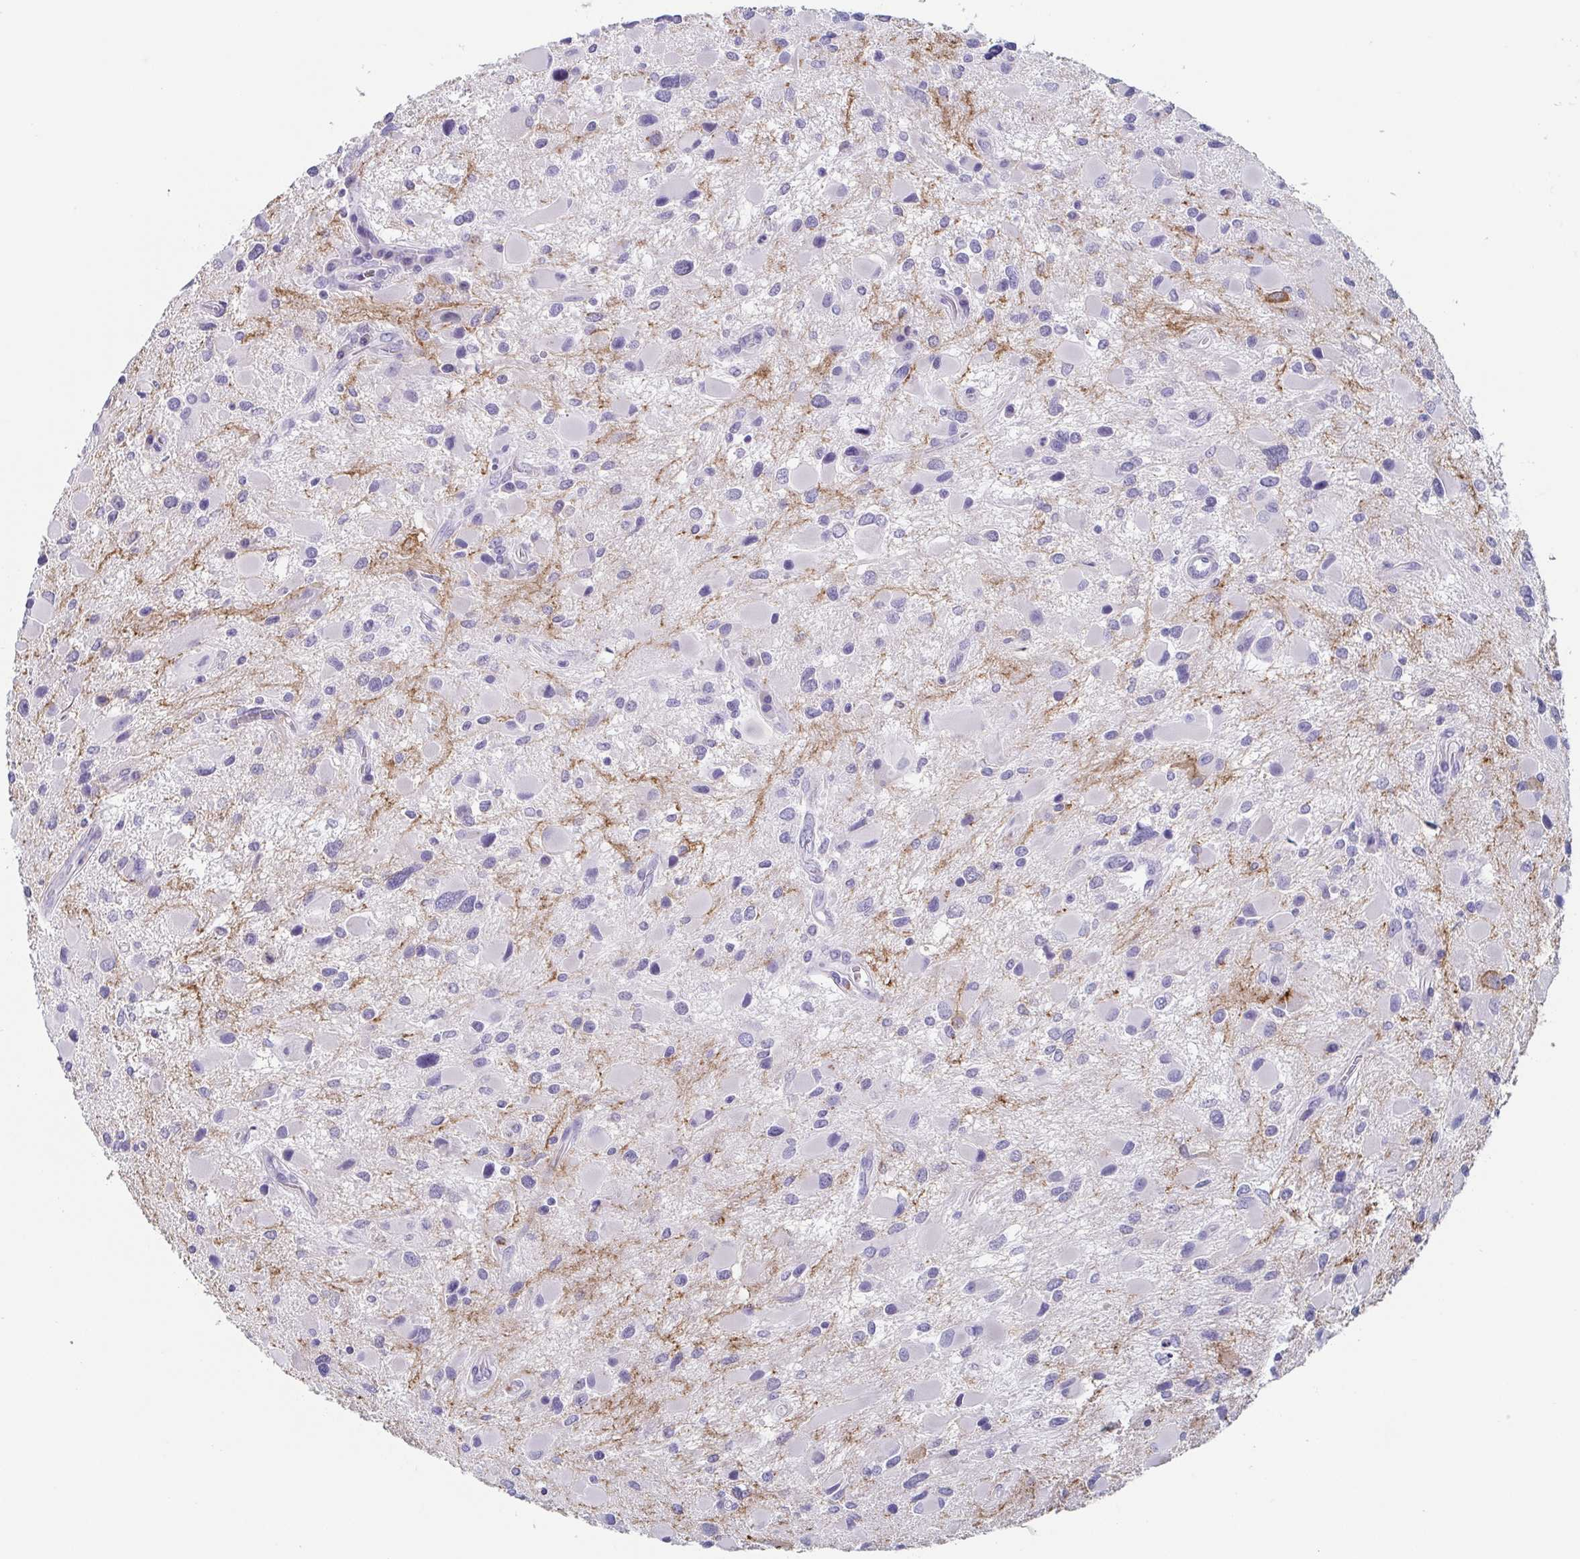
{"staining": {"intensity": "negative", "quantity": "none", "location": "none"}, "tissue": "glioma", "cell_type": "Tumor cells", "image_type": "cancer", "snomed": [{"axis": "morphology", "description": "Glioma, malignant, Low grade"}, {"axis": "topography", "description": "Brain"}], "caption": "IHC photomicrograph of neoplastic tissue: glioma stained with DAB demonstrates no significant protein staining in tumor cells.", "gene": "TAGLN3", "patient": {"sex": "female", "age": 32}}